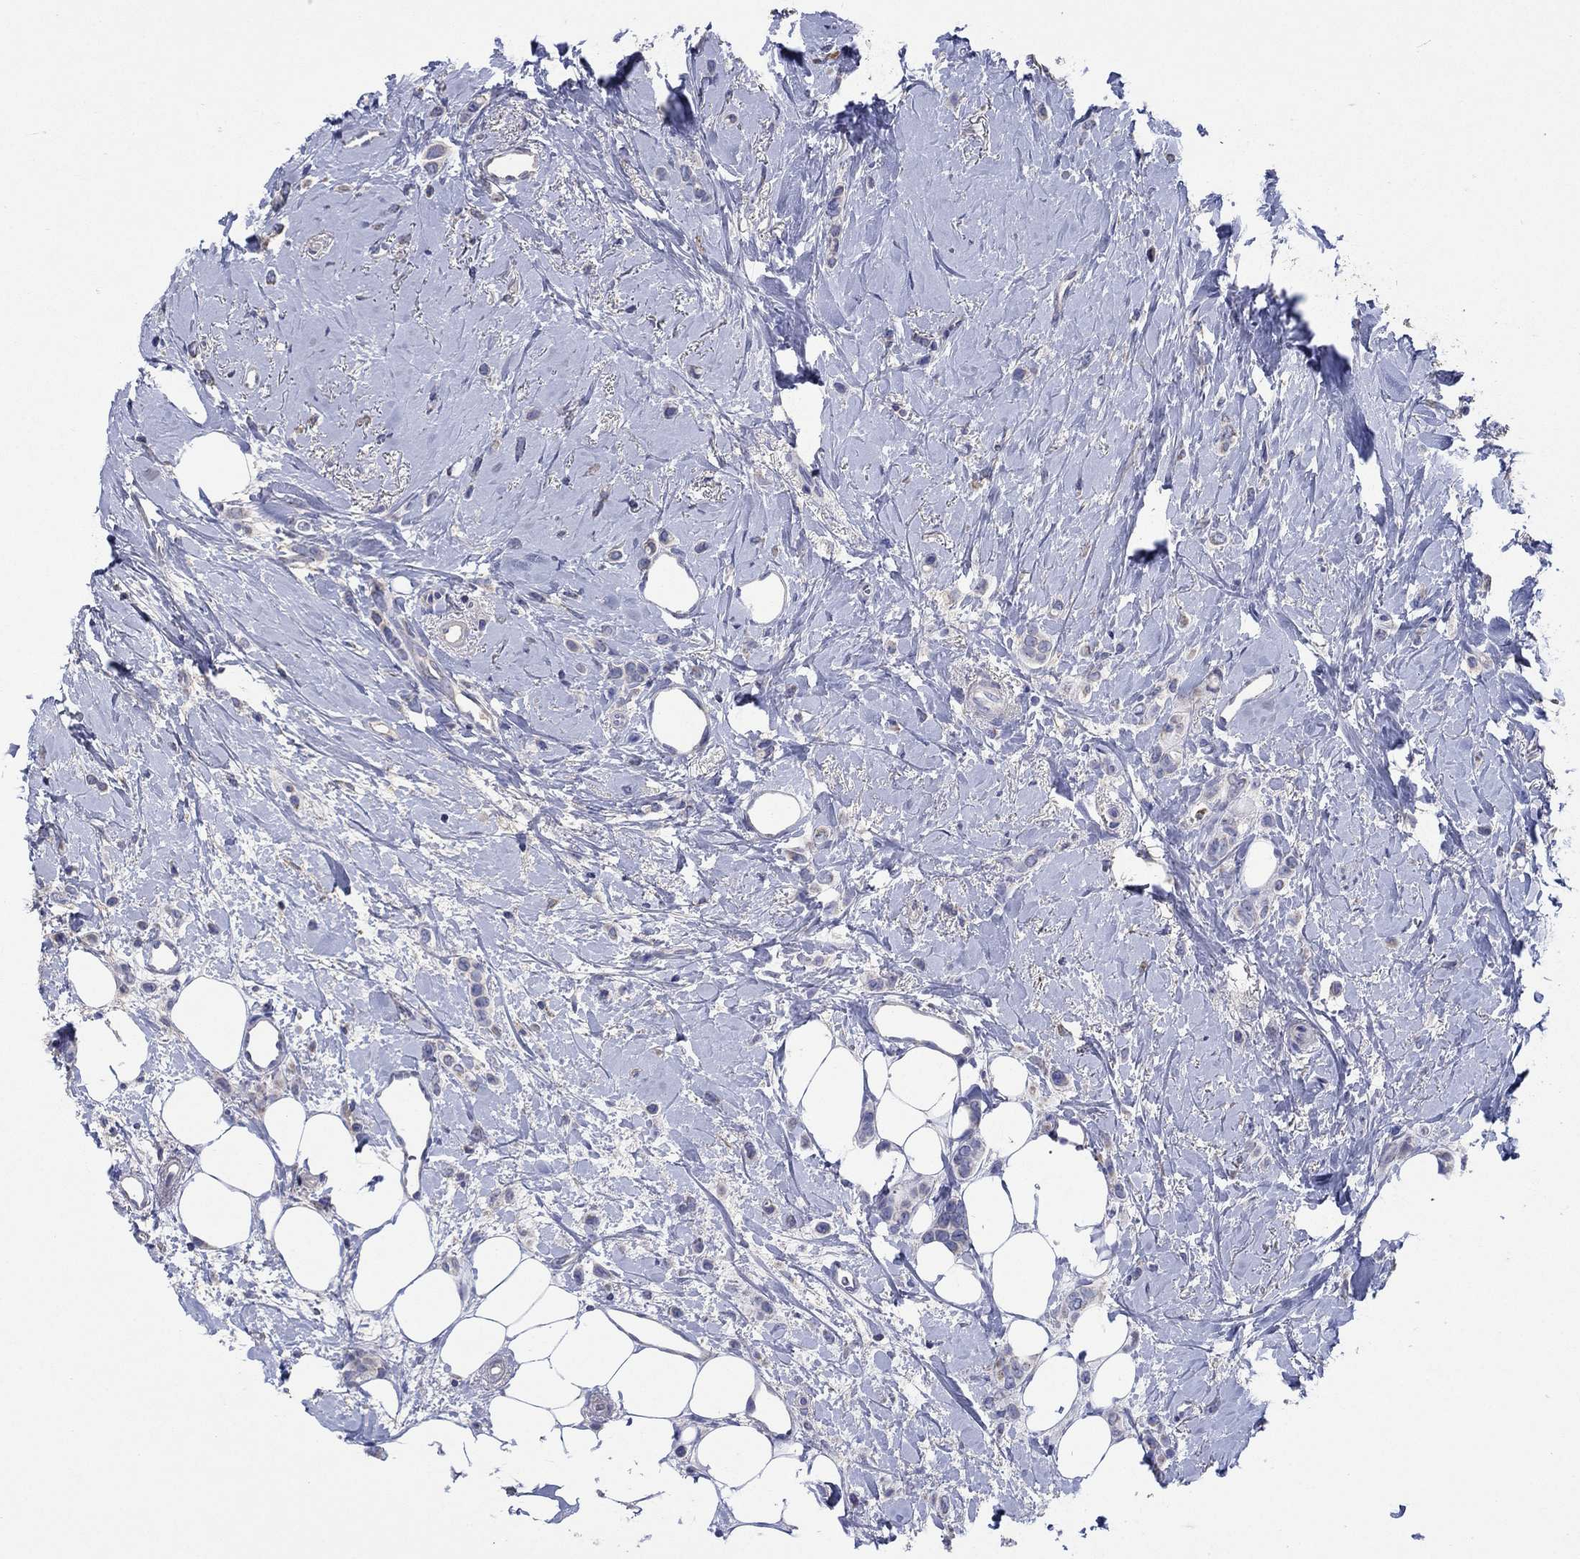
{"staining": {"intensity": "weak", "quantity": "<25%", "location": "cytoplasmic/membranous"}, "tissue": "breast cancer", "cell_type": "Tumor cells", "image_type": "cancer", "snomed": [{"axis": "morphology", "description": "Lobular carcinoma"}, {"axis": "topography", "description": "Breast"}], "caption": "Immunohistochemistry image of neoplastic tissue: human breast cancer (lobular carcinoma) stained with DAB displays no significant protein positivity in tumor cells. (Brightfield microscopy of DAB (3,3'-diaminobenzidine) immunohistochemistry (IHC) at high magnification).", "gene": "CLVS1", "patient": {"sex": "female", "age": 66}}